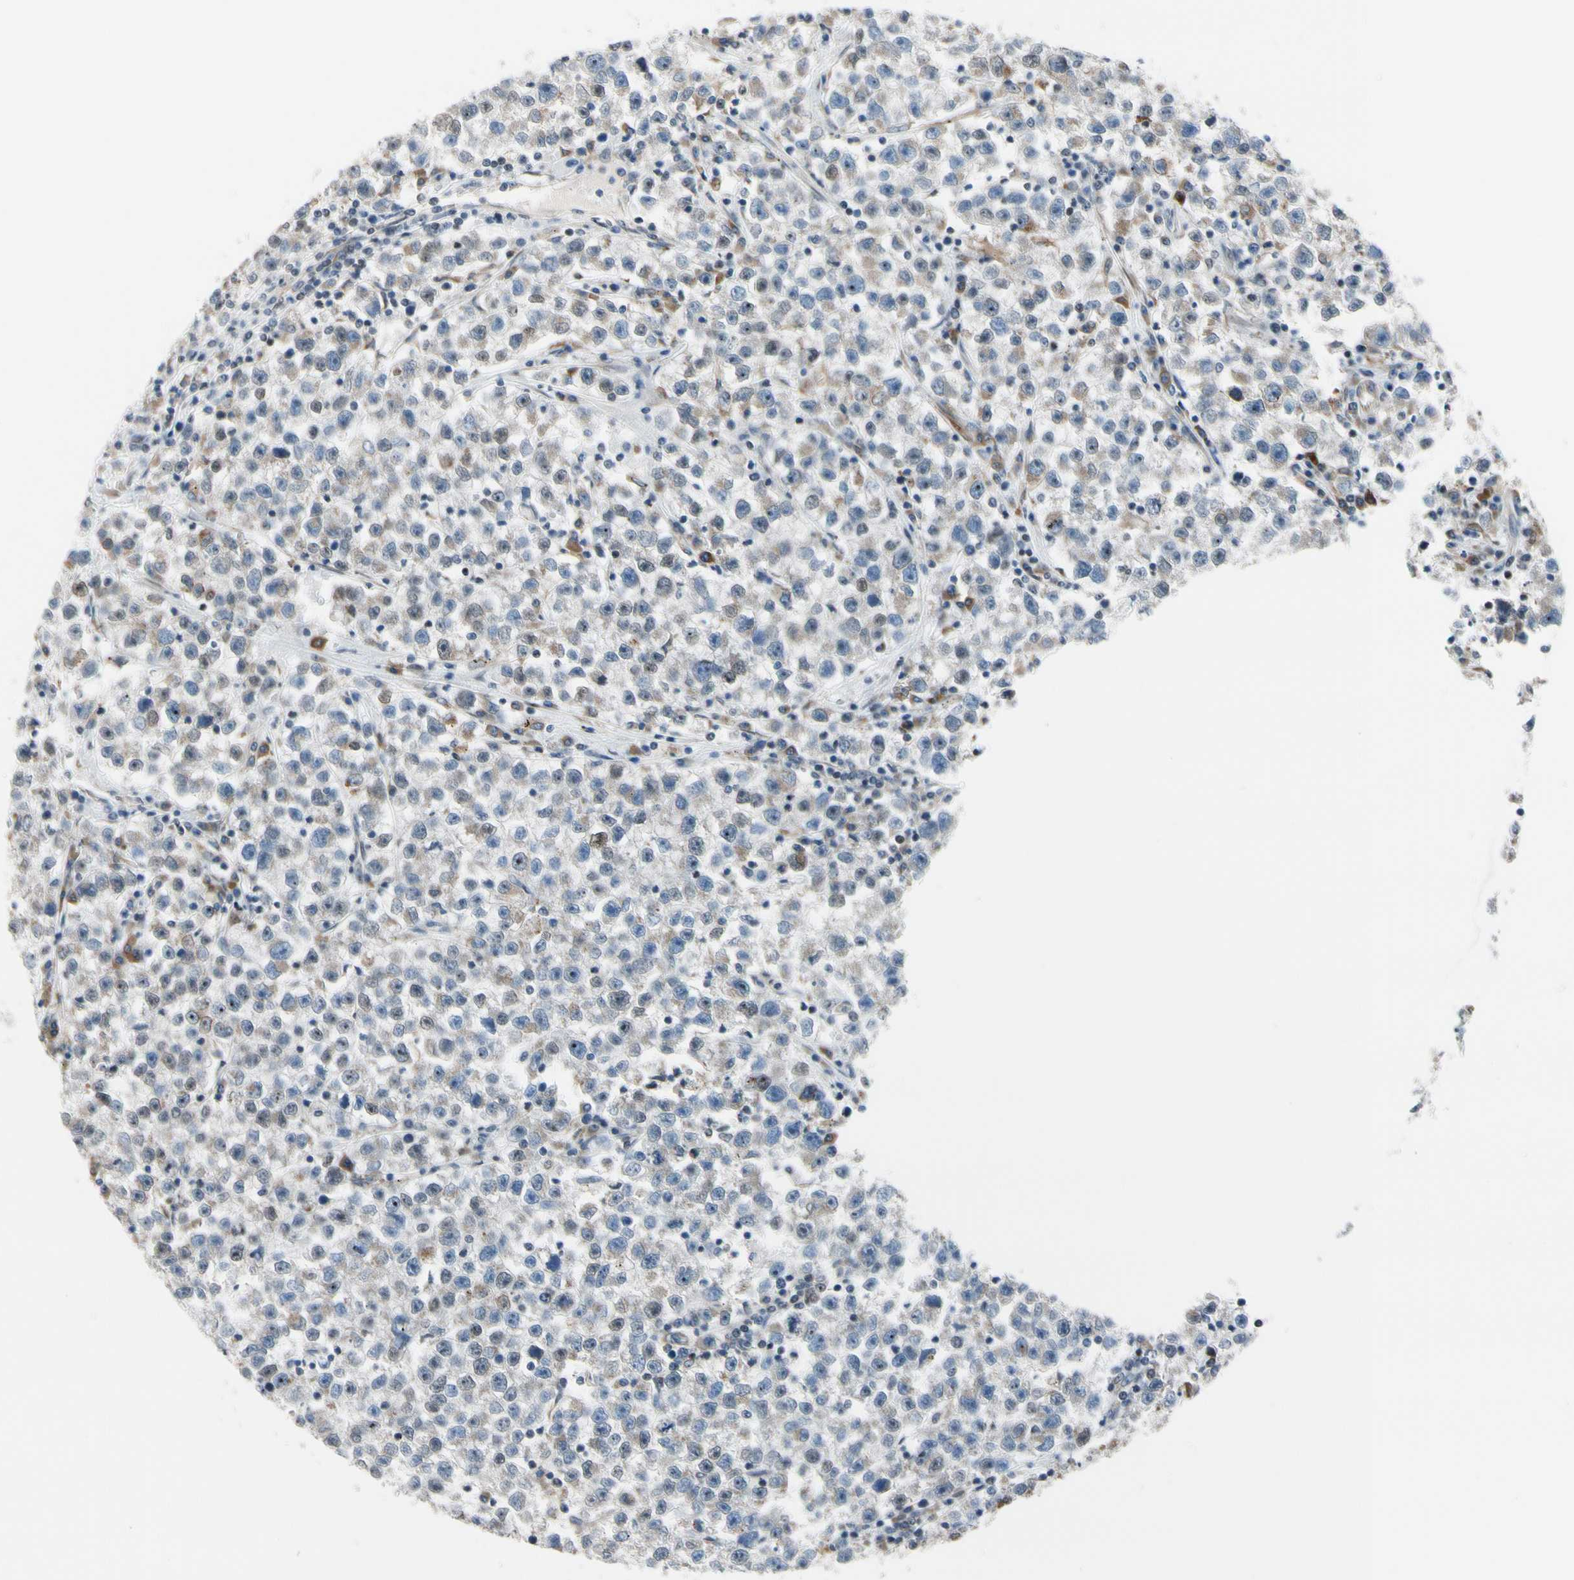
{"staining": {"intensity": "weak", "quantity": "25%-75%", "location": "cytoplasmic/membranous"}, "tissue": "testis cancer", "cell_type": "Tumor cells", "image_type": "cancer", "snomed": [{"axis": "morphology", "description": "Seminoma, NOS"}, {"axis": "topography", "description": "Testis"}], "caption": "Immunohistochemistry (IHC) image of human testis cancer (seminoma) stained for a protein (brown), which exhibits low levels of weak cytoplasmic/membranous staining in approximately 25%-75% of tumor cells.", "gene": "TMED7", "patient": {"sex": "male", "age": 22}}